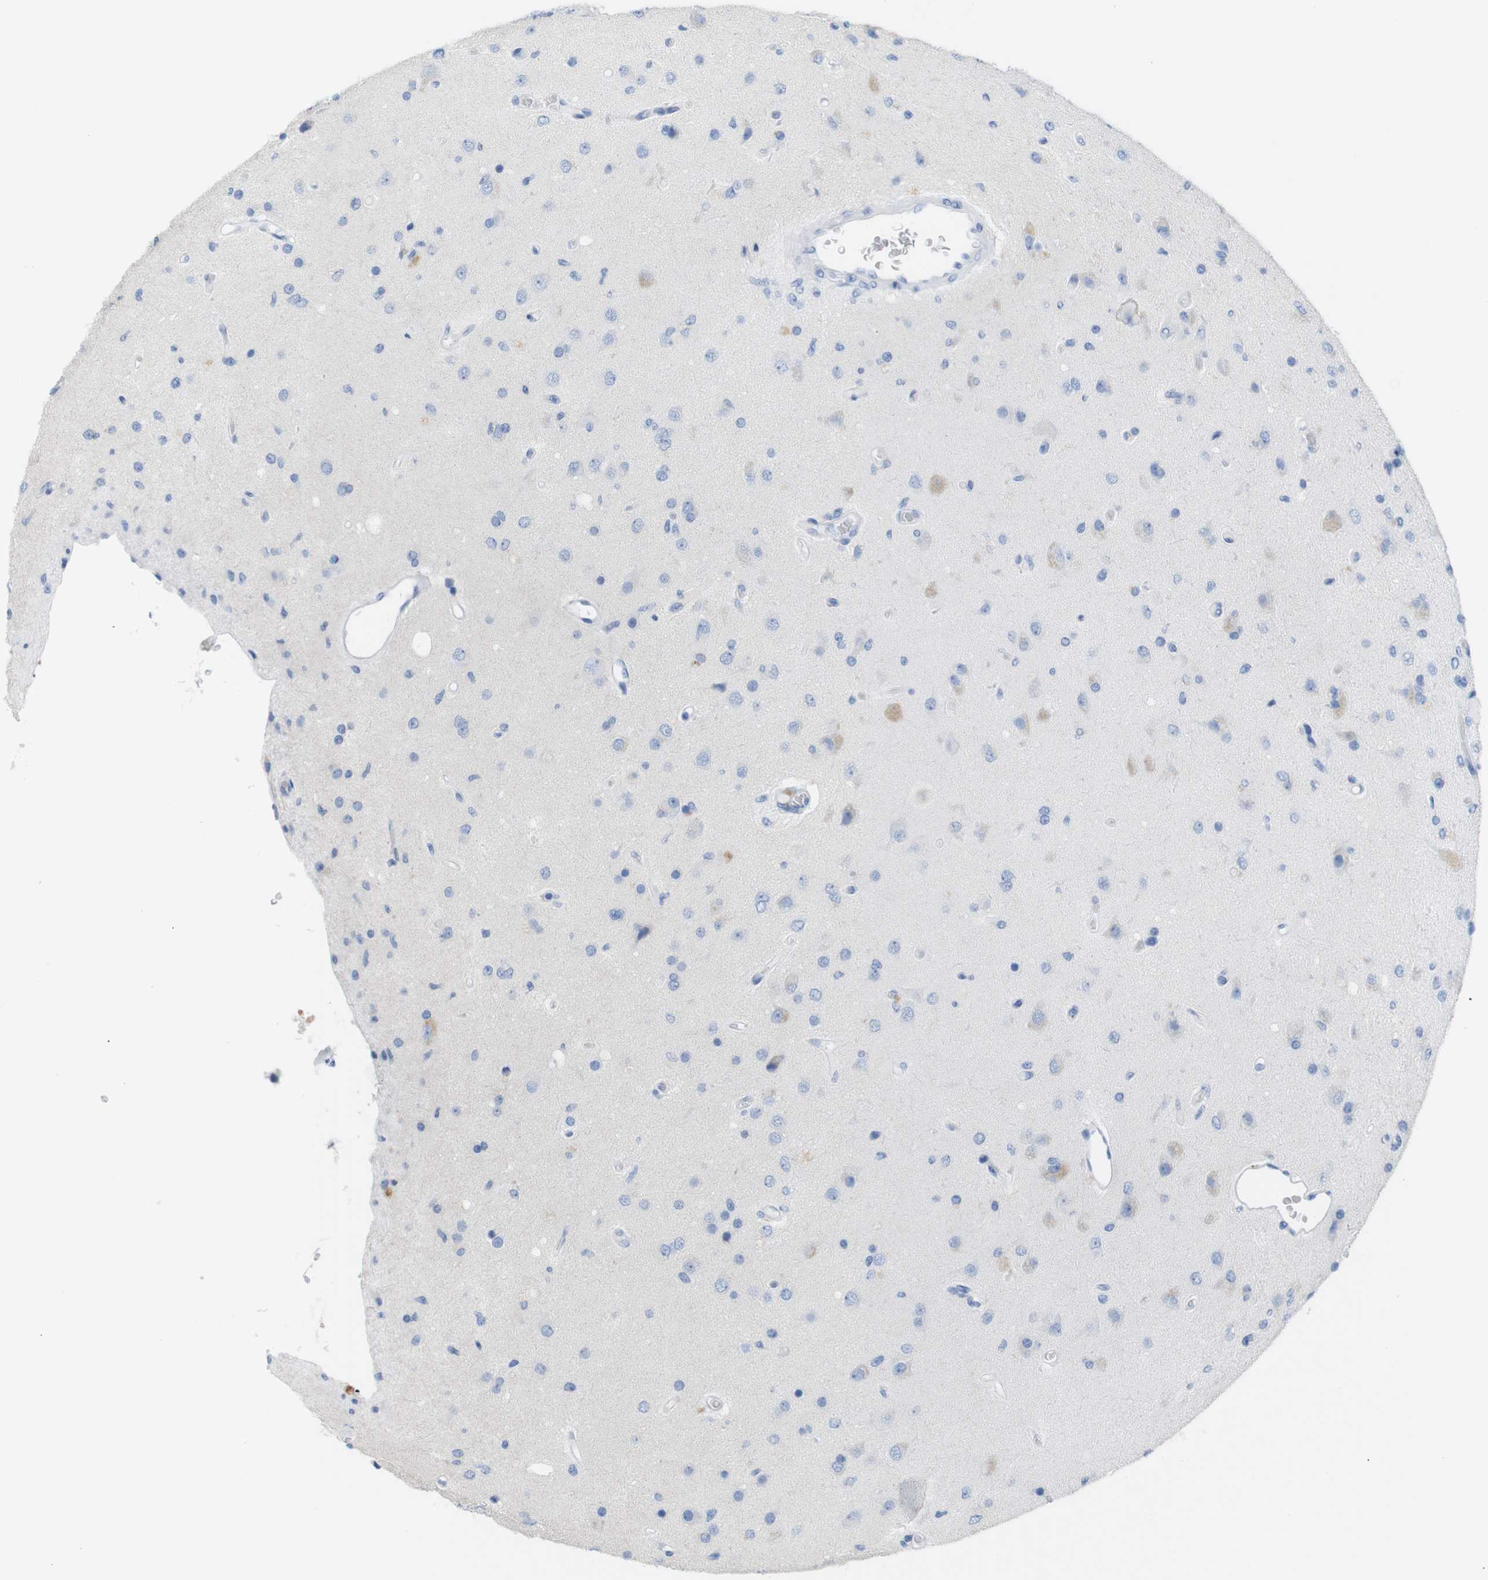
{"staining": {"intensity": "weak", "quantity": "<25%", "location": "cytoplasmic/membranous"}, "tissue": "glioma", "cell_type": "Tumor cells", "image_type": "cancer", "snomed": [{"axis": "morphology", "description": "Normal tissue, NOS"}, {"axis": "morphology", "description": "Glioma, malignant, High grade"}, {"axis": "topography", "description": "Cerebral cortex"}], "caption": "IHC of high-grade glioma (malignant) shows no positivity in tumor cells.", "gene": "LAG3", "patient": {"sex": "male", "age": 77}}